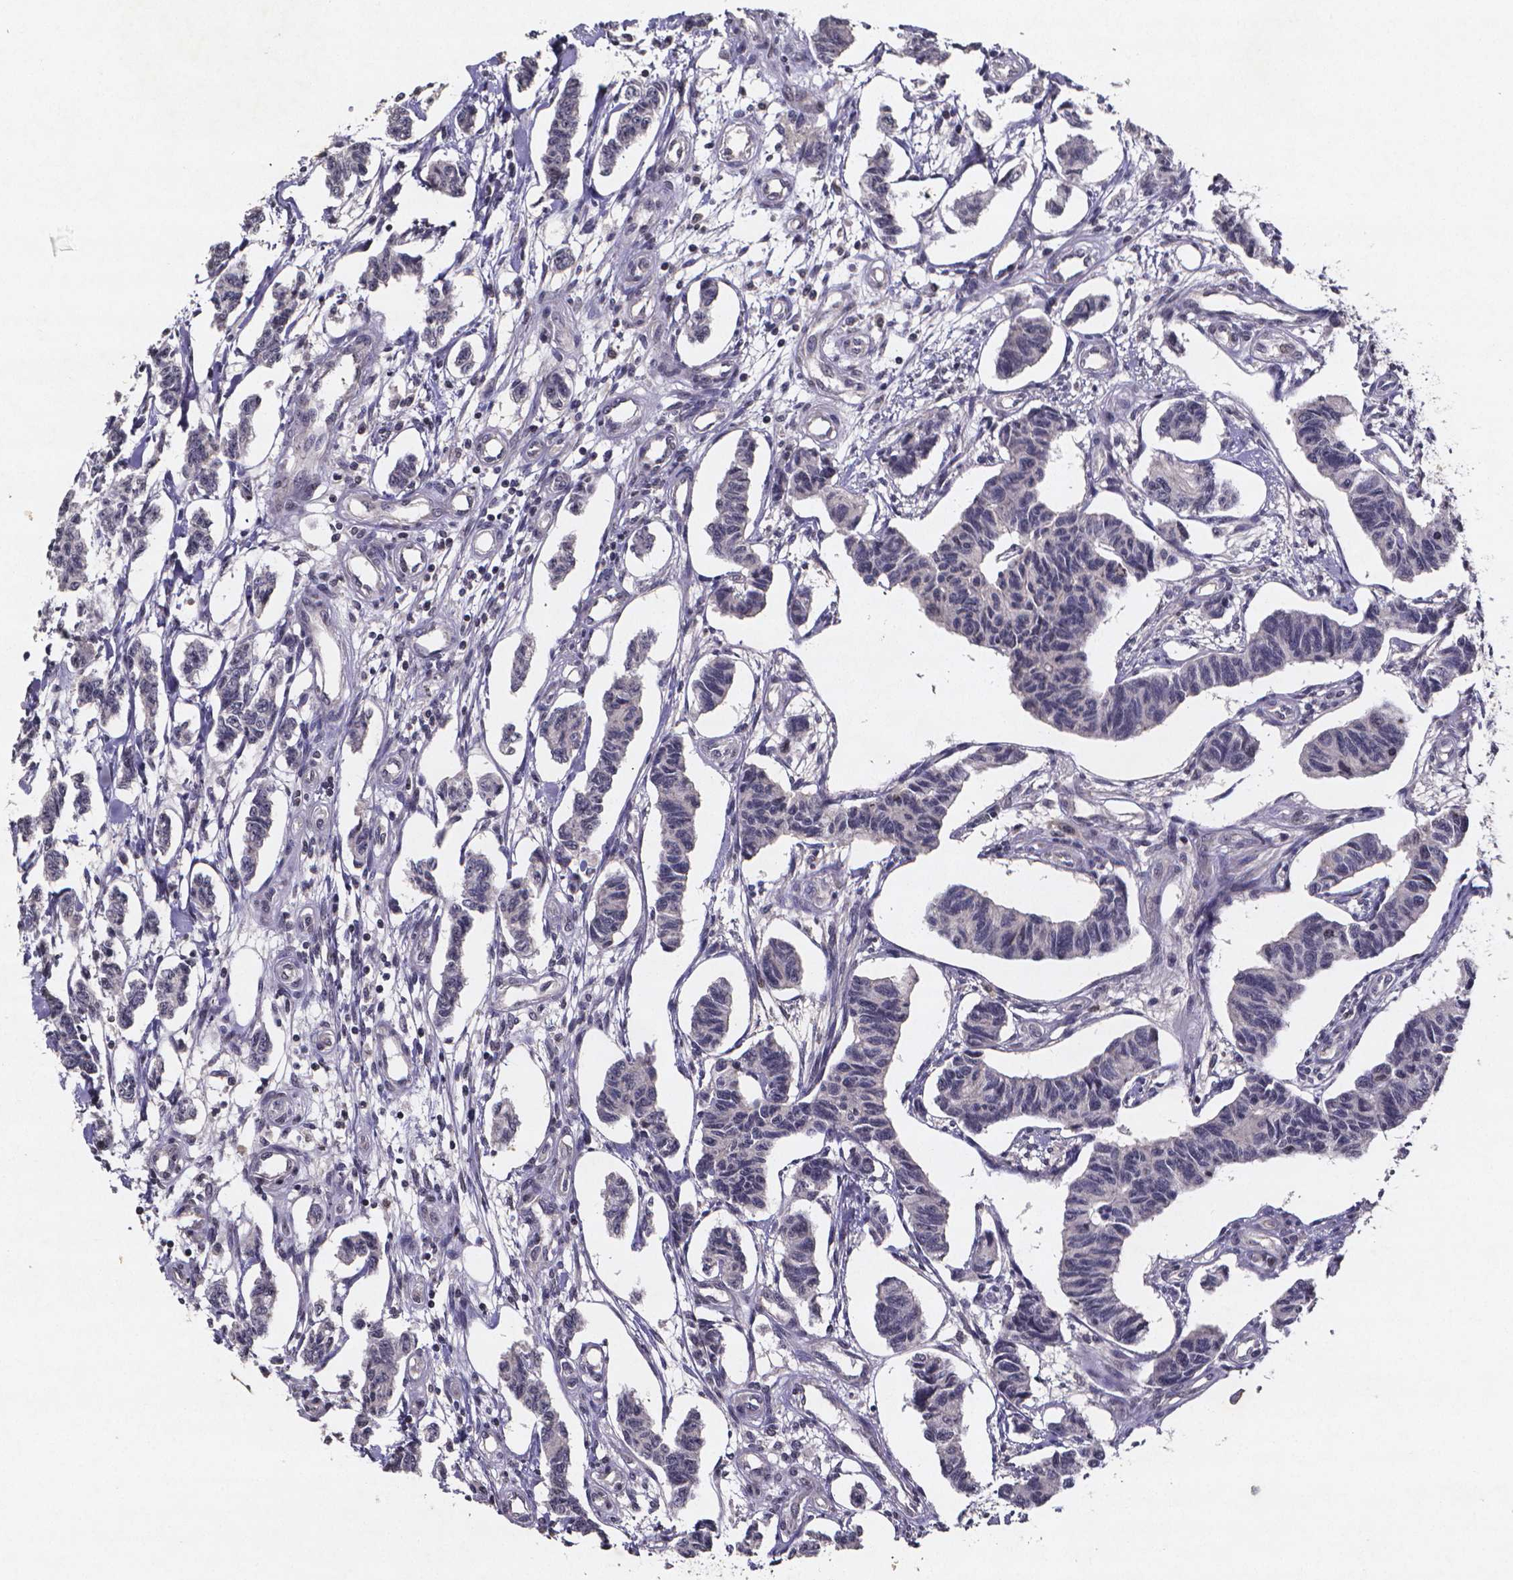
{"staining": {"intensity": "weak", "quantity": "<25%", "location": "nuclear"}, "tissue": "carcinoid", "cell_type": "Tumor cells", "image_type": "cancer", "snomed": [{"axis": "morphology", "description": "Carcinoid, malignant, NOS"}, {"axis": "topography", "description": "Kidney"}], "caption": "High power microscopy histopathology image of an immunohistochemistry (IHC) image of carcinoid (malignant), revealing no significant expression in tumor cells. (Stains: DAB immunohistochemistry (IHC) with hematoxylin counter stain, Microscopy: brightfield microscopy at high magnification).", "gene": "TP73", "patient": {"sex": "female", "age": 41}}